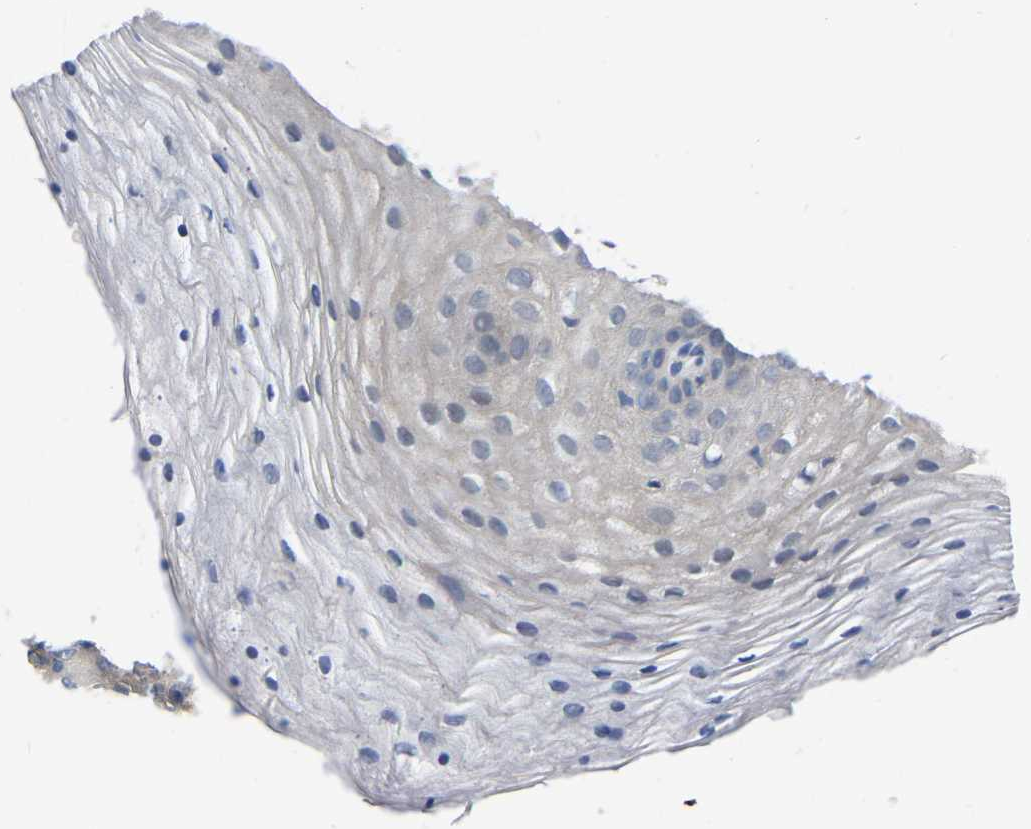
{"staining": {"intensity": "negative", "quantity": "none", "location": "none"}, "tissue": "vagina", "cell_type": "Squamous epithelial cells", "image_type": "normal", "snomed": [{"axis": "morphology", "description": "Normal tissue, NOS"}, {"axis": "topography", "description": "Vagina"}], "caption": "Immunohistochemical staining of benign vagina reveals no significant positivity in squamous epithelial cells. (DAB immunohistochemistry with hematoxylin counter stain).", "gene": "WIPI2", "patient": {"sex": "female", "age": 32}}